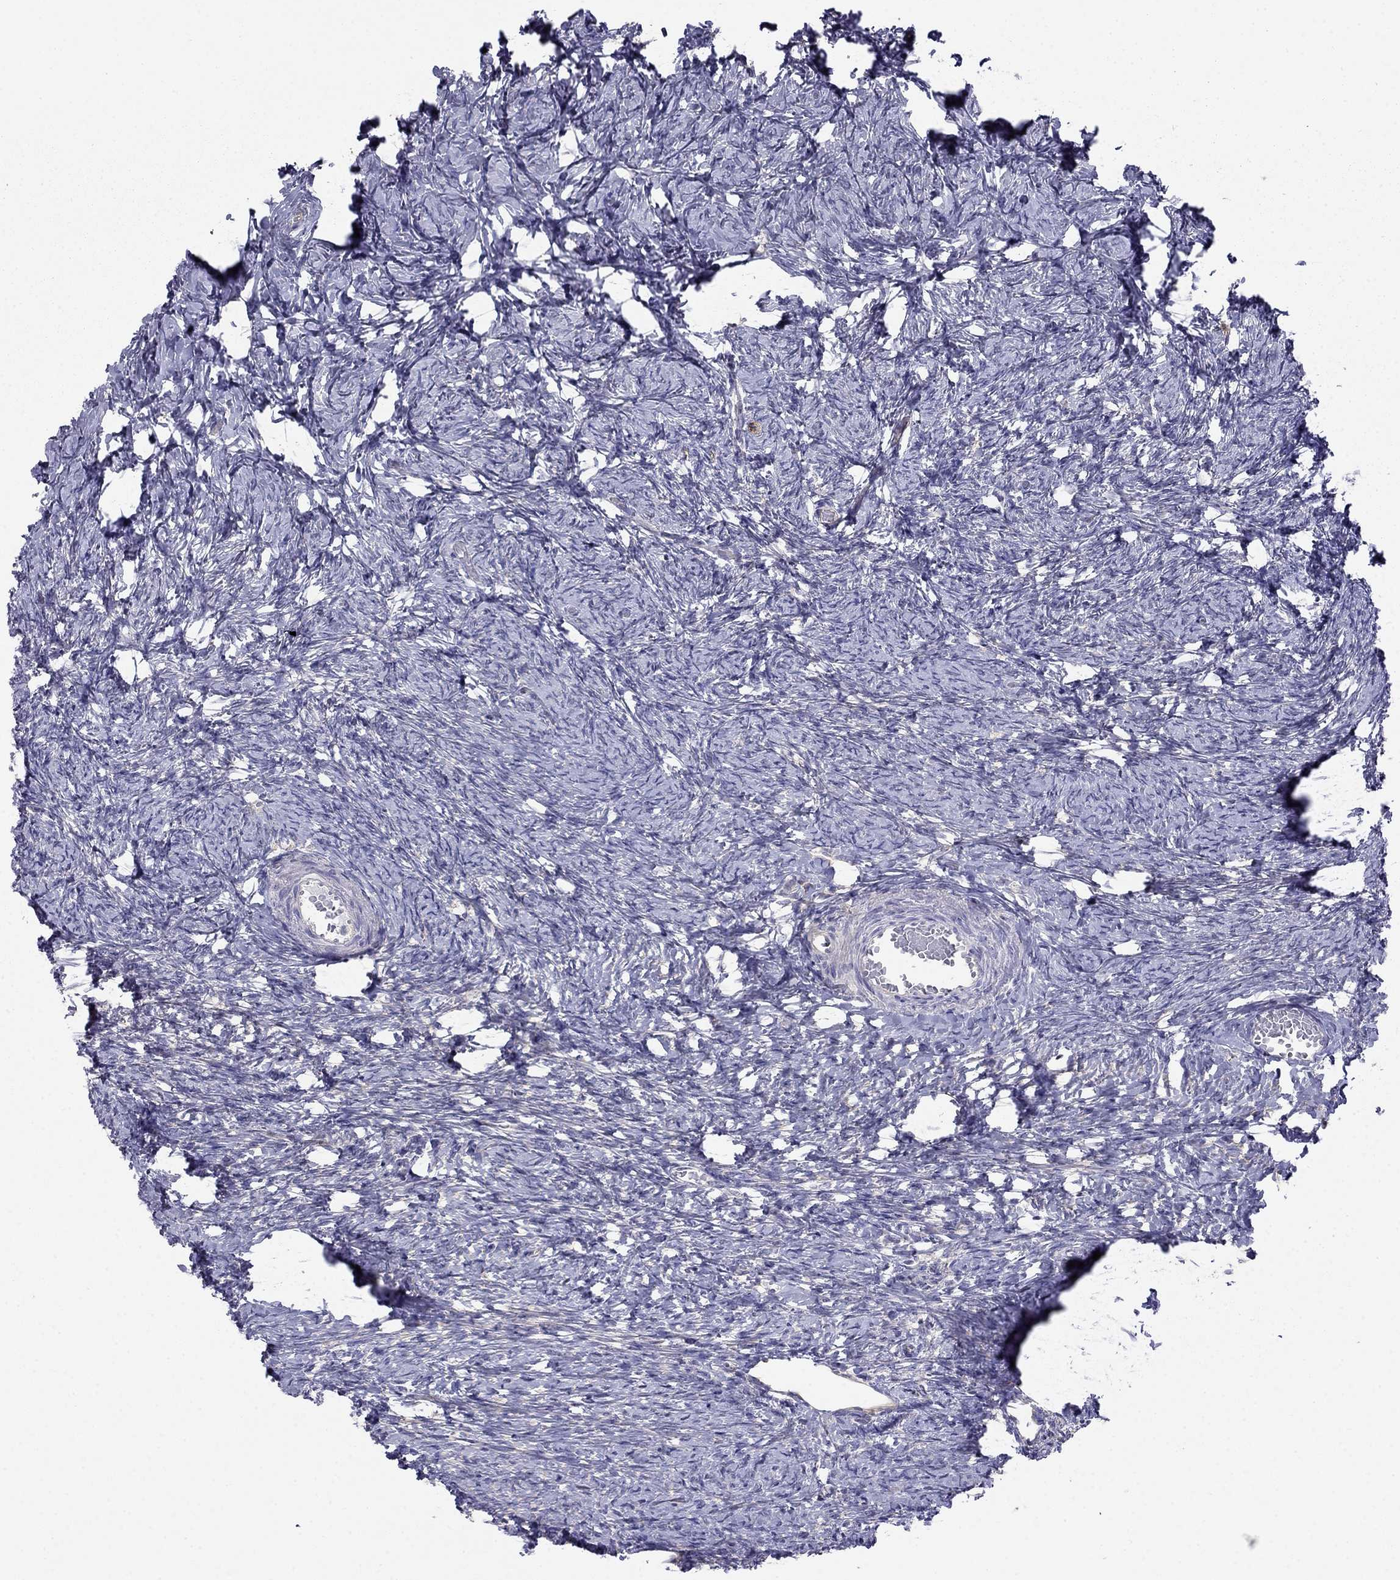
{"staining": {"intensity": "weak", "quantity": ">75%", "location": "cytoplasmic/membranous"}, "tissue": "ovary", "cell_type": "Follicle cells", "image_type": "normal", "snomed": [{"axis": "morphology", "description": "Normal tissue, NOS"}, {"axis": "topography", "description": "Ovary"}], "caption": "IHC (DAB) staining of unremarkable human ovary reveals weak cytoplasmic/membranous protein positivity in about >75% of follicle cells.", "gene": "LONRF2", "patient": {"sex": "female", "age": 39}}